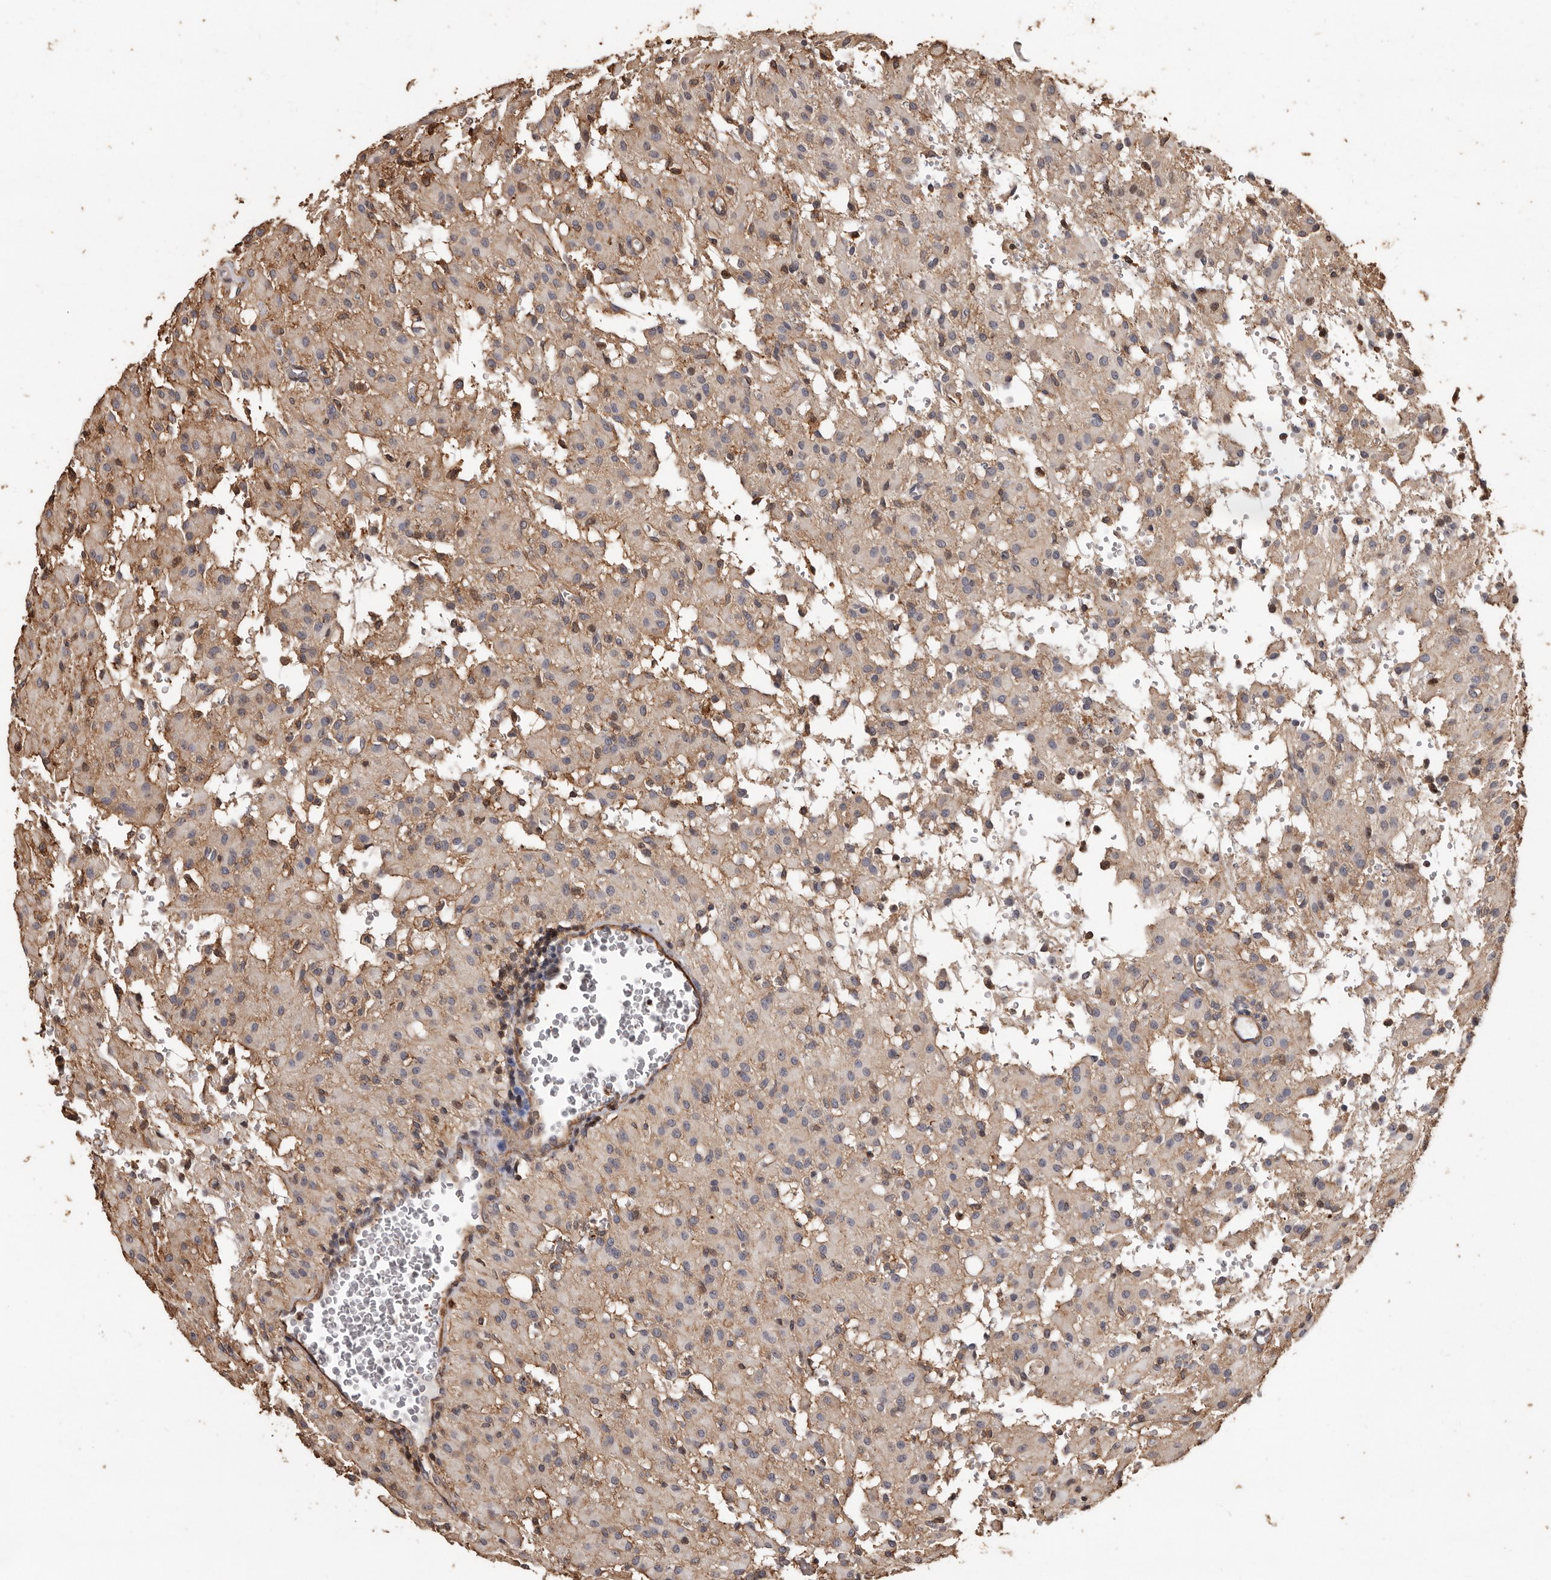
{"staining": {"intensity": "negative", "quantity": "none", "location": "none"}, "tissue": "glioma", "cell_type": "Tumor cells", "image_type": "cancer", "snomed": [{"axis": "morphology", "description": "Glioma, malignant, High grade"}, {"axis": "topography", "description": "Brain"}], "caption": "High power microscopy micrograph of an immunohistochemistry micrograph of glioma, revealing no significant staining in tumor cells.", "gene": "GSK3A", "patient": {"sex": "female", "age": 59}}